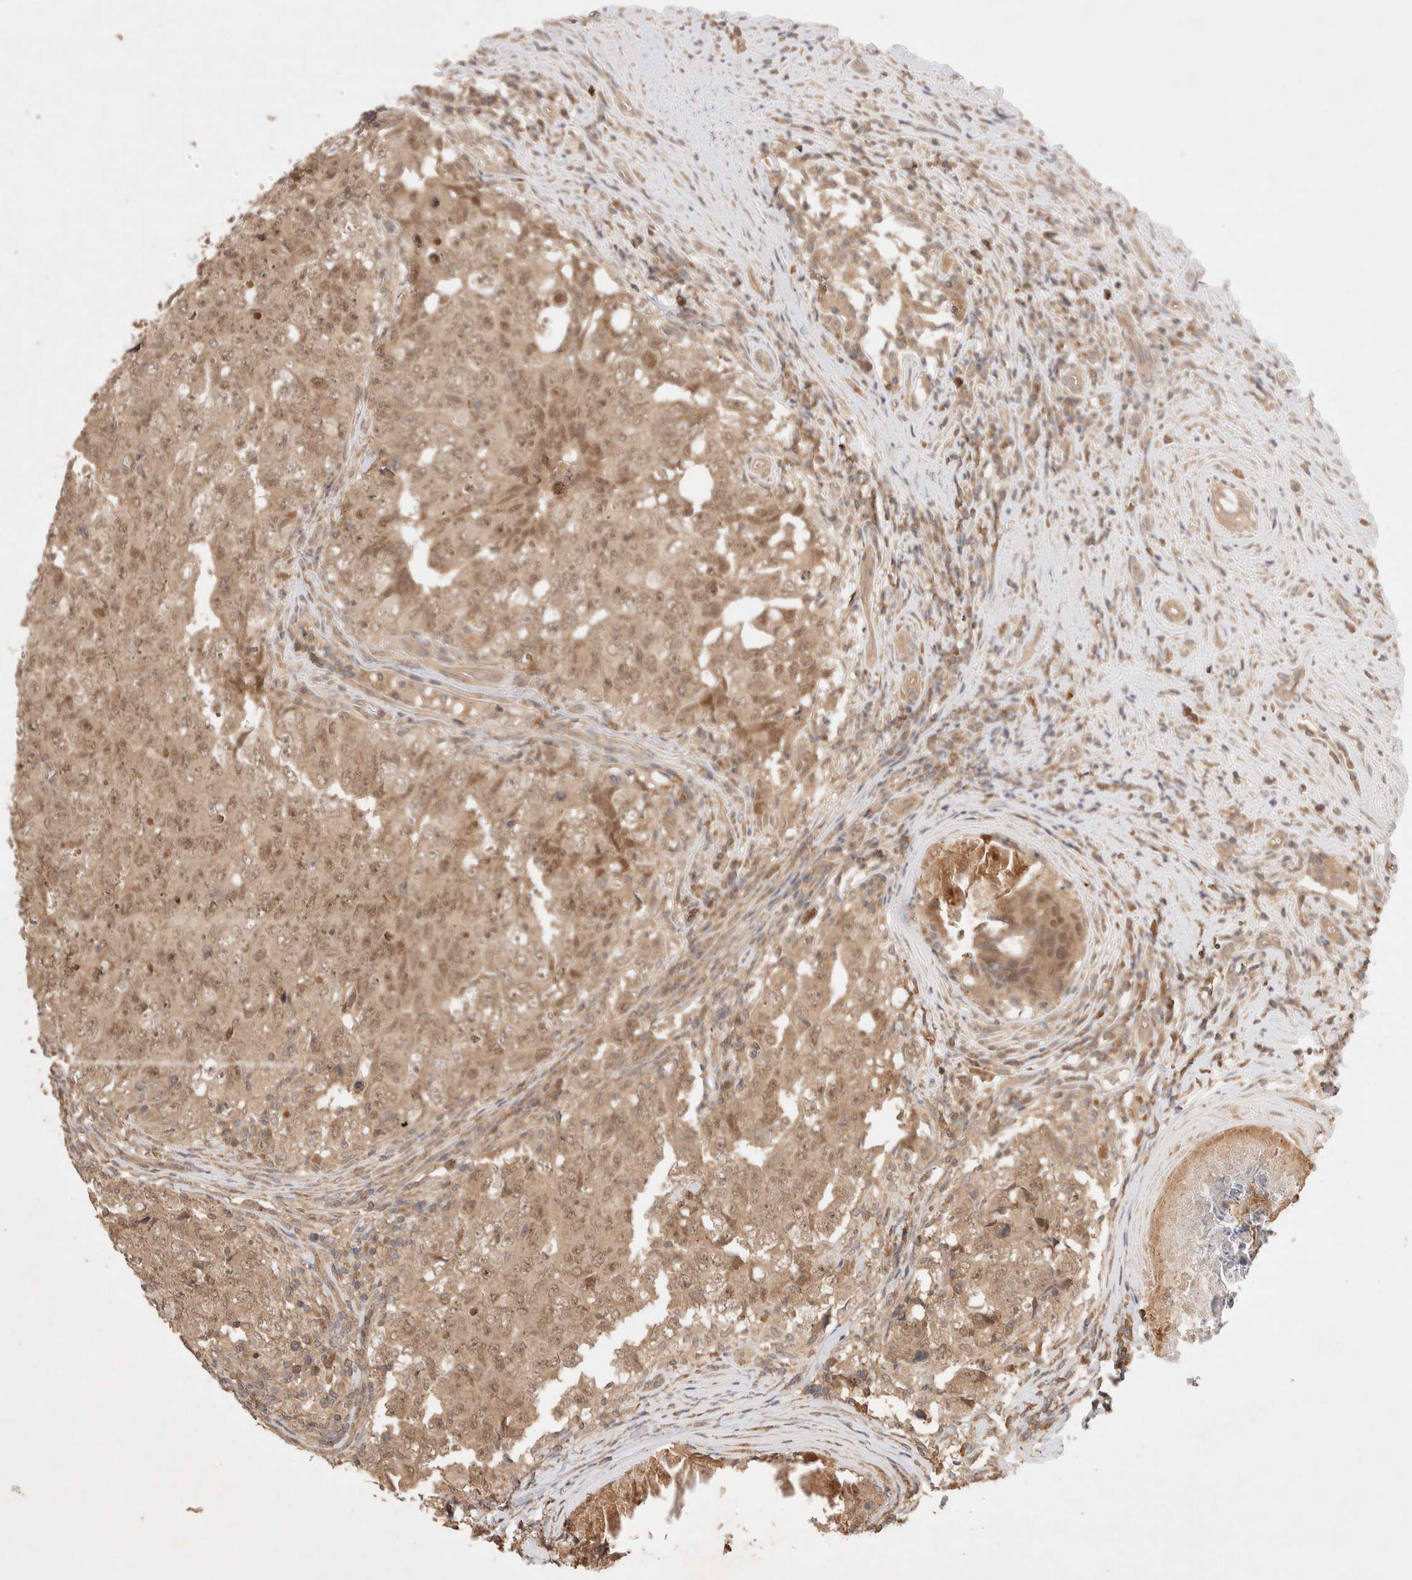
{"staining": {"intensity": "weak", "quantity": ">75%", "location": "cytoplasmic/membranous,nuclear"}, "tissue": "testis cancer", "cell_type": "Tumor cells", "image_type": "cancer", "snomed": [{"axis": "morphology", "description": "Carcinoma, Embryonal, NOS"}, {"axis": "topography", "description": "Testis"}], "caption": "Protein expression analysis of human testis embryonal carcinoma reveals weak cytoplasmic/membranous and nuclear staining in approximately >75% of tumor cells.", "gene": "CARNMT1", "patient": {"sex": "male", "age": 26}}